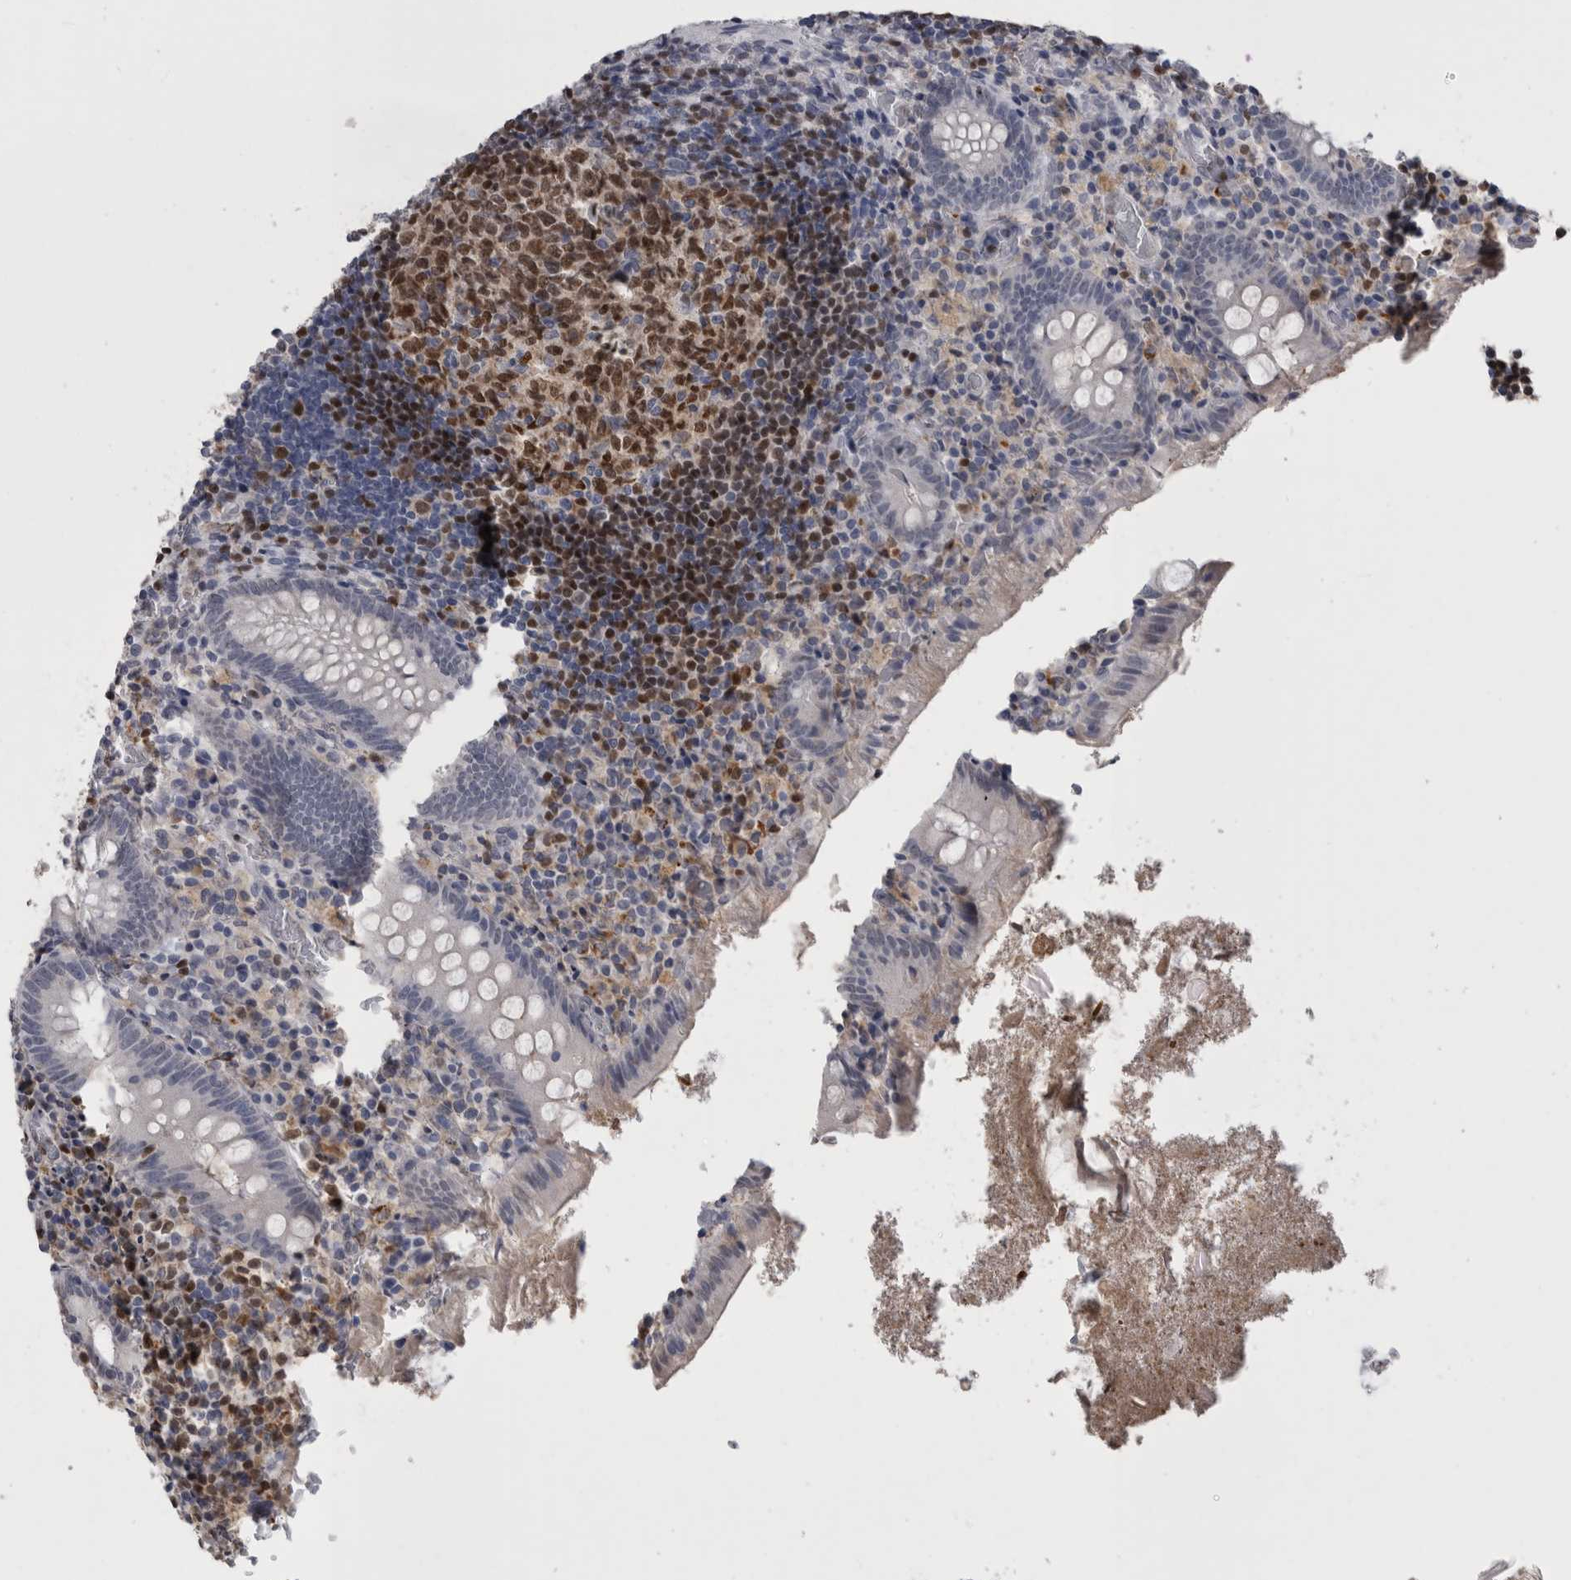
{"staining": {"intensity": "negative", "quantity": "none", "location": "none"}, "tissue": "appendix", "cell_type": "Glandular cells", "image_type": "normal", "snomed": [{"axis": "morphology", "description": "Normal tissue, NOS"}, {"axis": "topography", "description": "Appendix"}], "caption": "High magnification brightfield microscopy of benign appendix stained with DAB (3,3'-diaminobenzidine) (brown) and counterstained with hematoxylin (blue): glandular cells show no significant expression. (DAB IHC visualized using brightfield microscopy, high magnification).", "gene": "PAX5", "patient": {"sex": "female", "age": 17}}